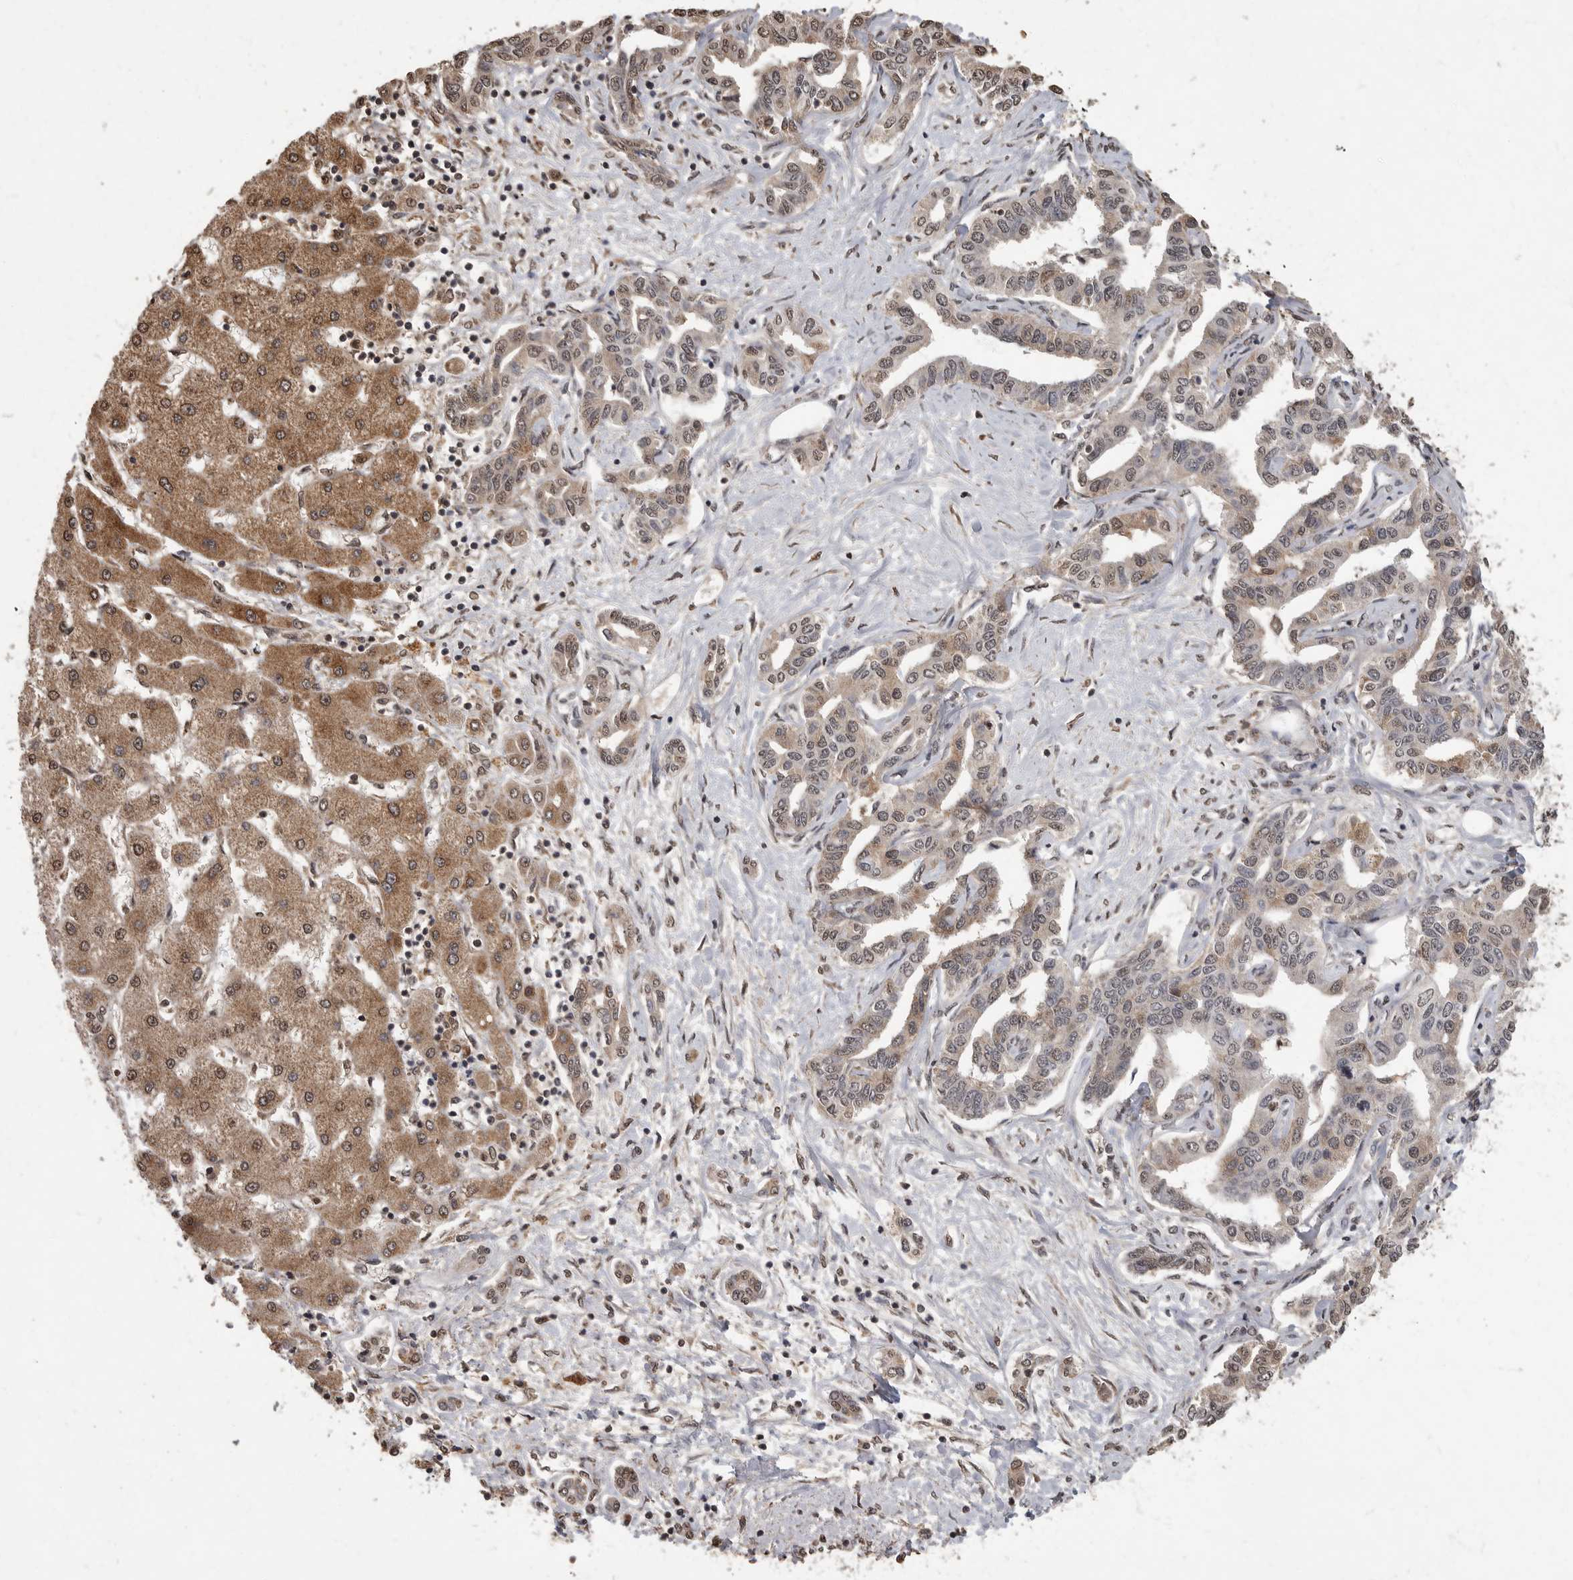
{"staining": {"intensity": "moderate", "quantity": "25%-75%", "location": "cytoplasmic/membranous,nuclear"}, "tissue": "liver cancer", "cell_type": "Tumor cells", "image_type": "cancer", "snomed": [{"axis": "morphology", "description": "Cholangiocarcinoma"}, {"axis": "topography", "description": "Liver"}], "caption": "High-power microscopy captured an immunohistochemistry (IHC) photomicrograph of liver cancer (cholangiocarcinoma), revealing moderate cytoplasmic/membranous and nuclear positivity in about 25%-75% of tumor cells.", "gene": "MAFG", "patient": {"sex": "male", "age": 59}}